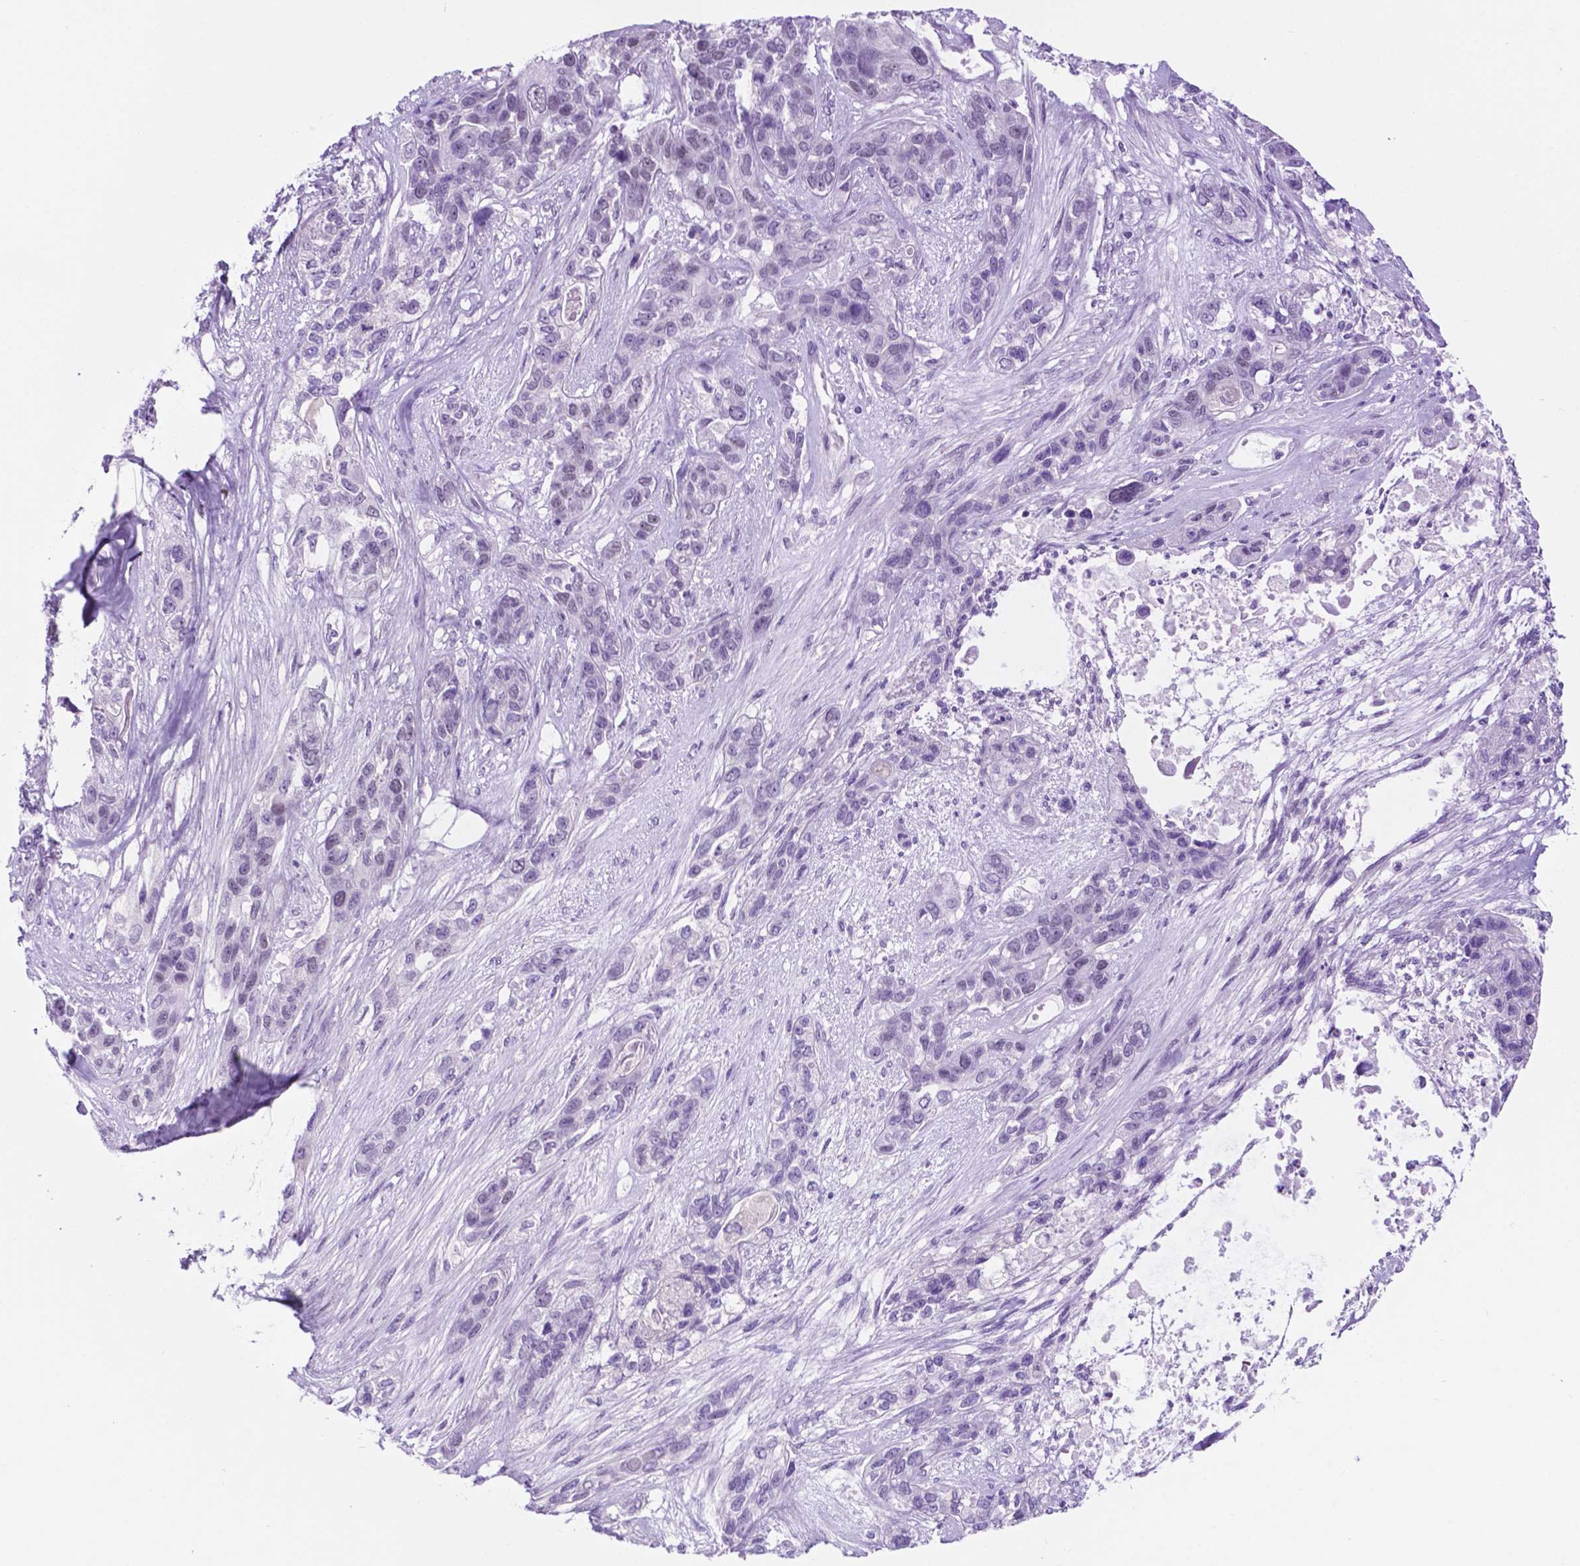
{"staining": {"intensity": "negative", "quantity": "none", "location": "none"}, "tissue": "lung cancer", "cell_type": "Tumor cells", "image_type": "cancer", "snomed": [{"axis": "morphology", "description": "Squamous cell carcinoma, NOS"}, {"axis": "topography", "description": "Lung"}], "caption": "This is an IHC histopathology image of squamous cell carcinoma (lung). There is no positivity in tumor cells.", "gene": "ACY3", "patient": {"sex": "female", "age": 70}}